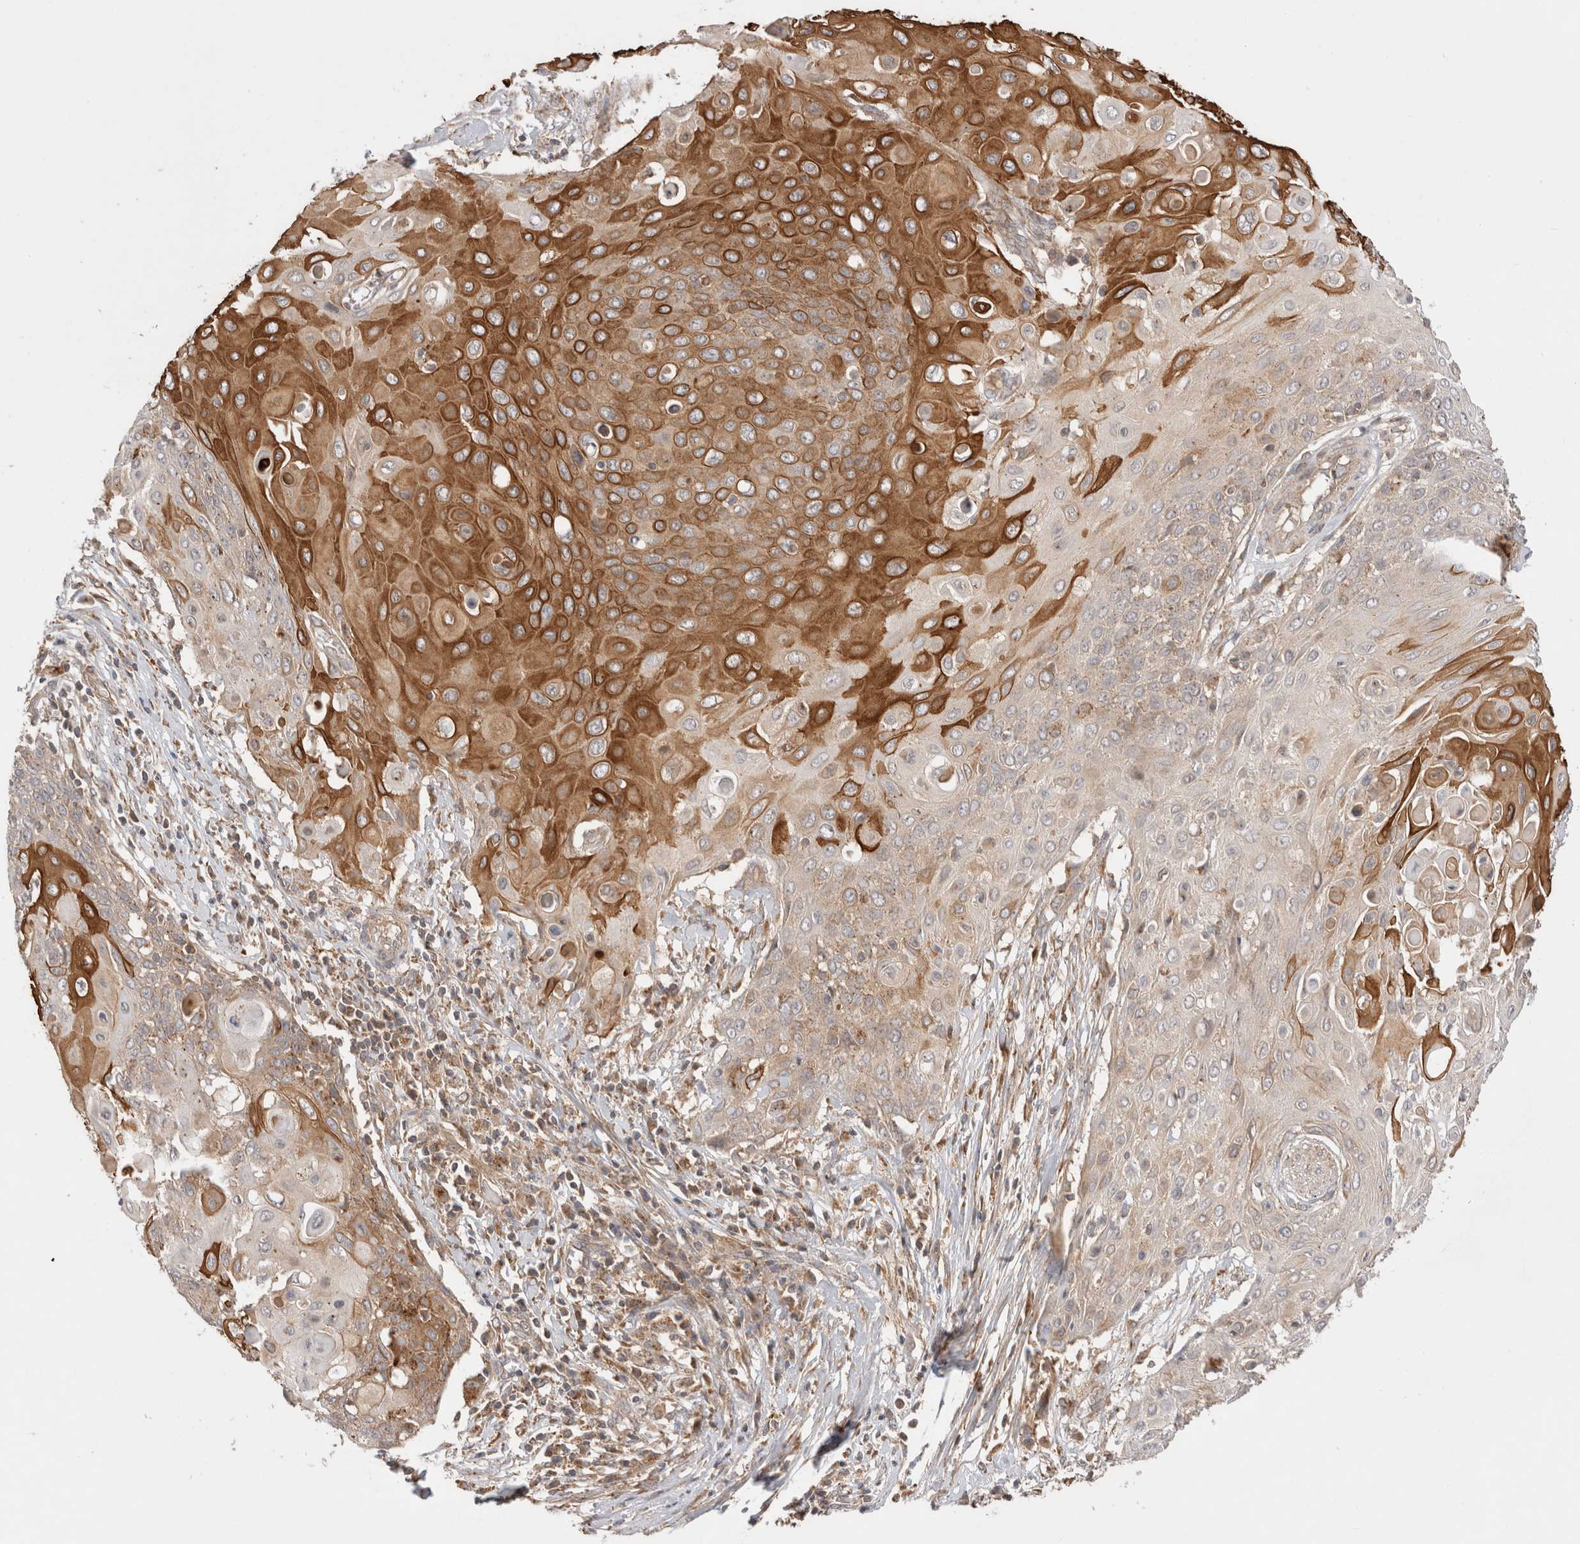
{"staining": {"intensity": "strong", "quantity": "25%-75%", "location": "cytoplasmic/membranous"}, "tissue": "cervical cancer", "cell_type": "Tumor cells", "image_type": "cancer", "snomed": [{"axis": "morphology", "description": "Squamous cell carcinoma, NOS"}, {"axis": "topography", "description": "Cervix"}], "caption": "Strong cytoplasmic/membranous protein positivity is appreciated in about 25%-75% of tumor cells in cervical cancer (squamous cell carcinoma).", "gene": "VPS28", "patient": {"sex": "female", "age": 39}}